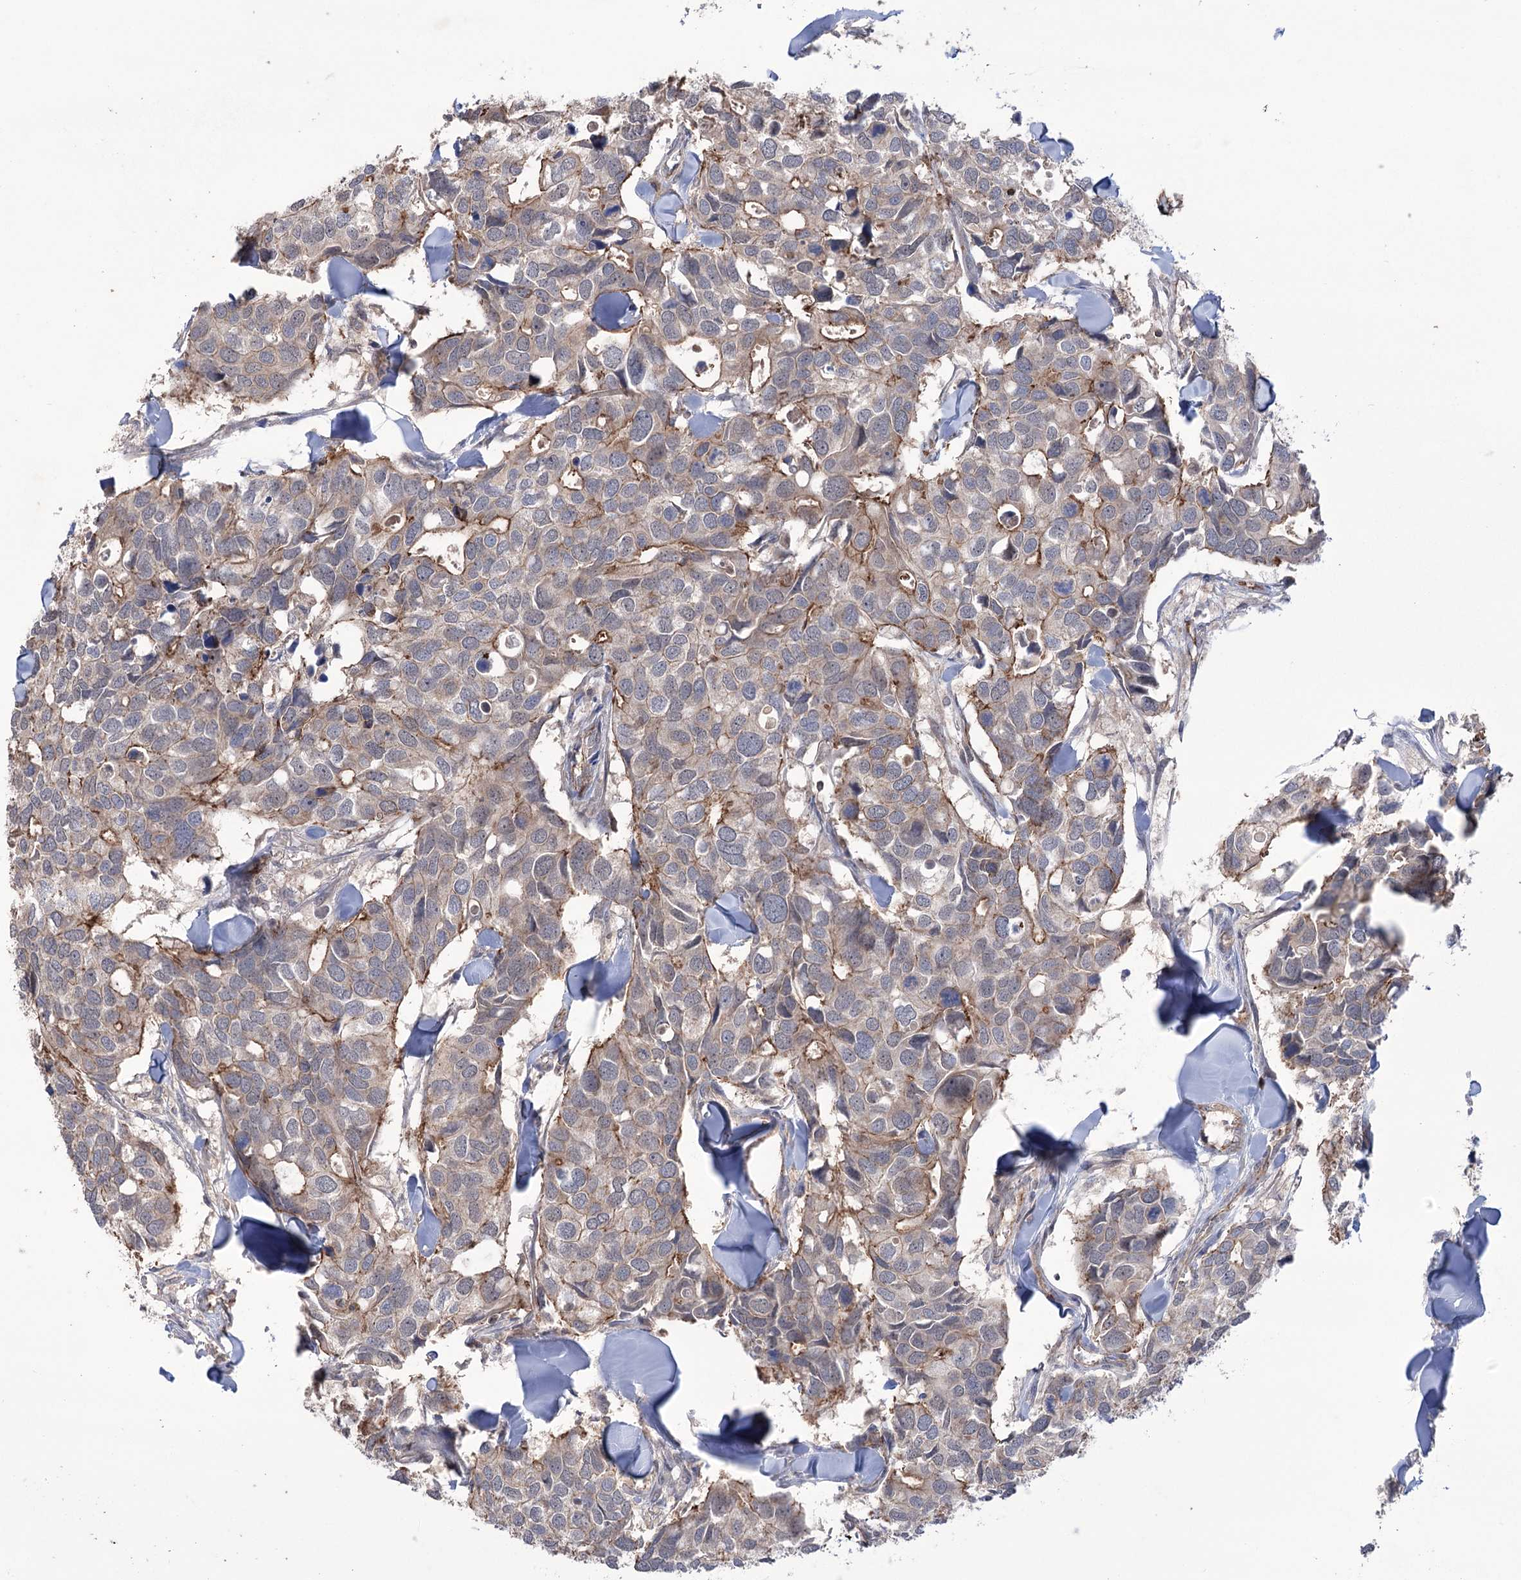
{"staining": {"intensity": "moderate", "quantity": "25%-75%", "location": "cytoplasmic/membranous"}, "tissue": "breast cancer", "cell_type": "Tumor cells", "image_type": "cancer", "snomed": [{"axis": "morphology", "description": "Duct carcinoma"}, {"axis": "topography", "description": "Breast"}], "caption": "Protein analysis of breast invasive ductal carcinoma tissue displays moderate cytoplasmic/membranous staining in about 25%-75% of tumor cells.", "gene": "TRIM71", "patient": {"sex": "female", "age": 83}}